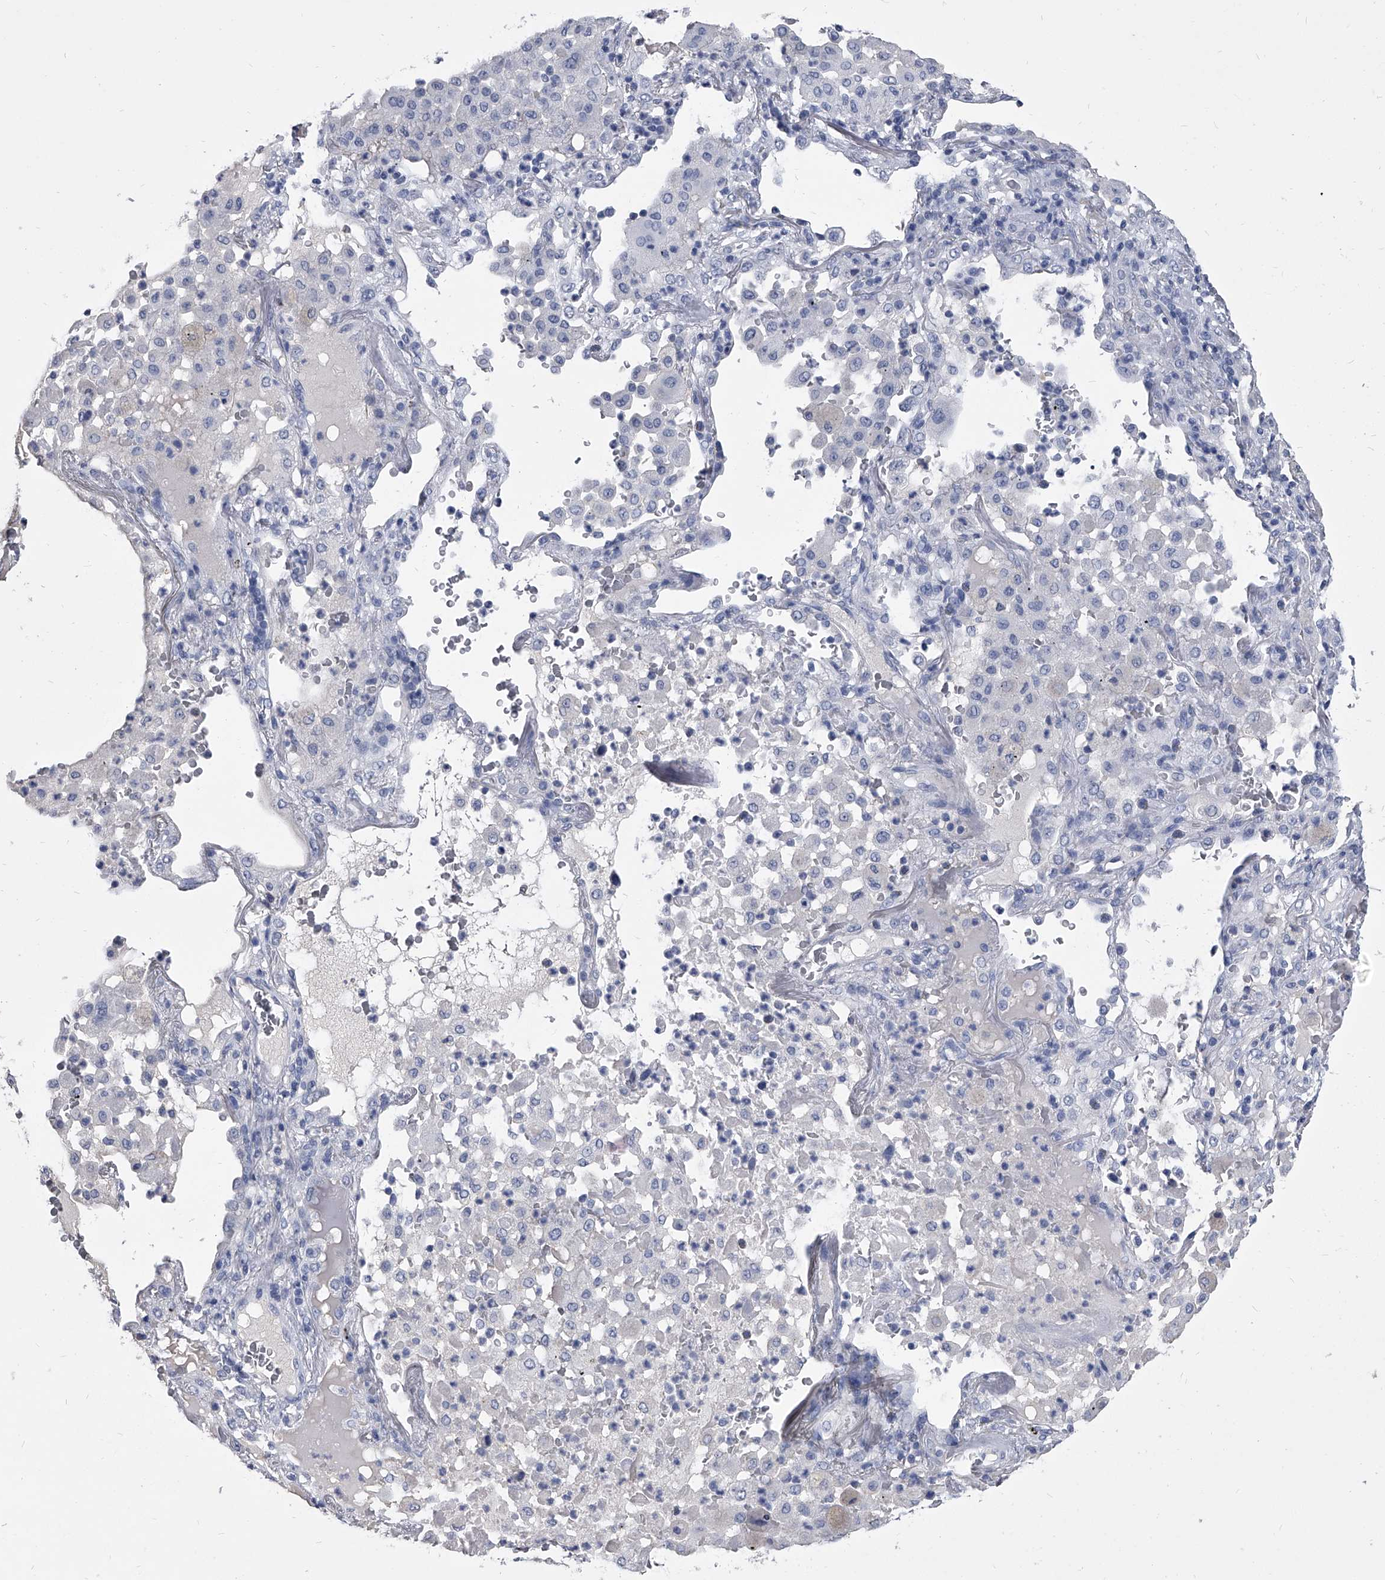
{"staining": {"intensity": "negative", "quantity": "none", "location": "none"}, "tissue": "lung cancer", "cell_type": "Tumor cells", "image_type": "cancer", "snomed": [{"axis": "morphology", "description": "Squamous cell carcinoma, NOS"}, {"axis": "topography", "description": "Lung"}], "caption": "Immunohistochemistry (IHC) image of human lung cancer stained for a protein (brown), which exhibits no expression in tumor cells.", "gene": "BCAS1", "patient": {"sex": "male", "age": 57}}